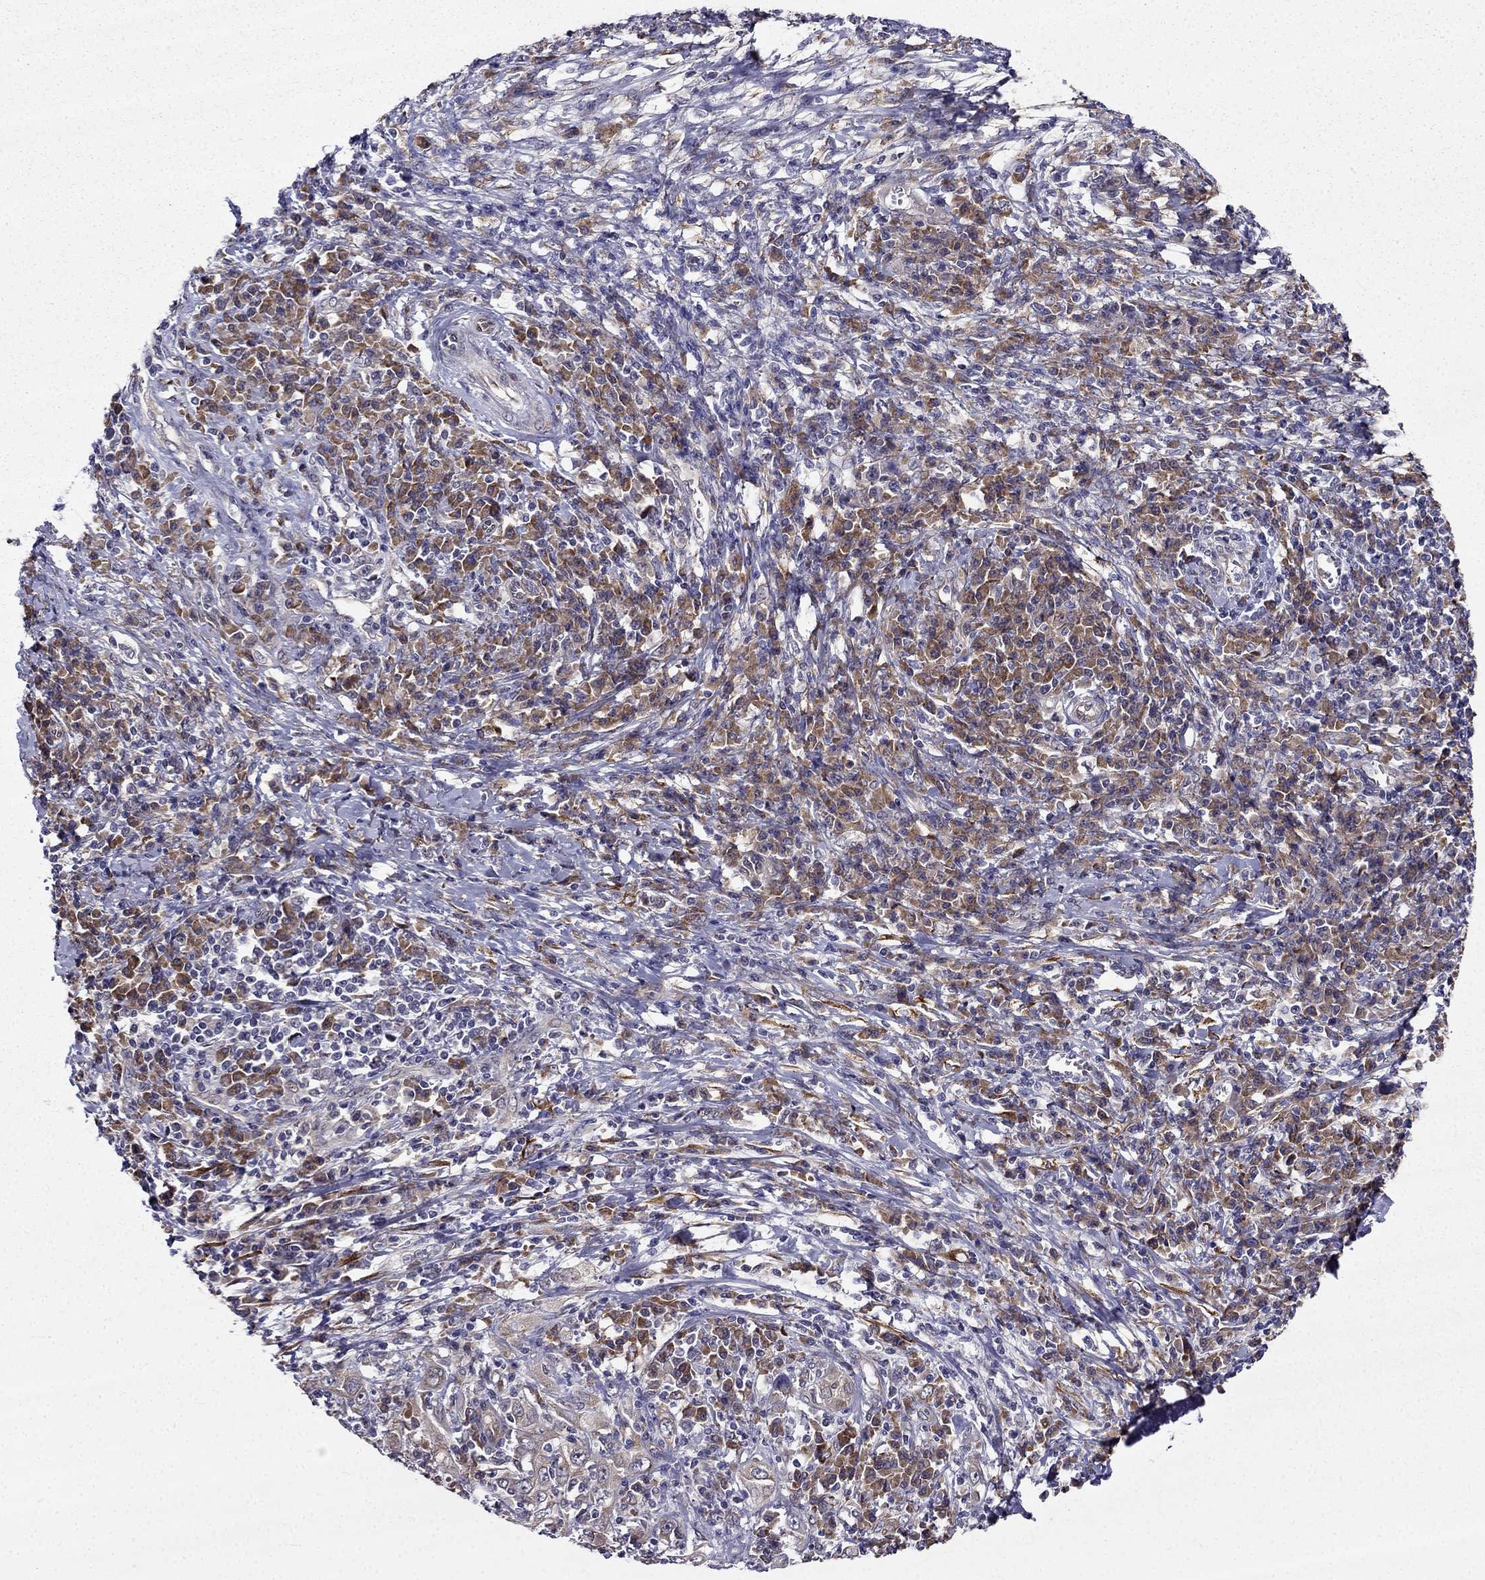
{"staining": {"intensity": "moderate", "quantity": "<25%", "location": "cytoplasmic/membranous"}, "tissue": "cervical cancer", "cell_type": "Tumor cells", "image_type": "cancer", "snomed": [{"axis": "morphology", "description": "Squamous cell carcinoma, NOS"}, {"axis": "topography", "description": "Cervix"}], "caption": "Immunohistochemical staining of human cervical cancer (squamous cell carcinoma) demonstrates low levels of moderate cytoplasmic/membranous expression in approximately <25% of tumor cells.", "gene": "ARHGEF28", "patient": {"sex": "female", "age": 46}}